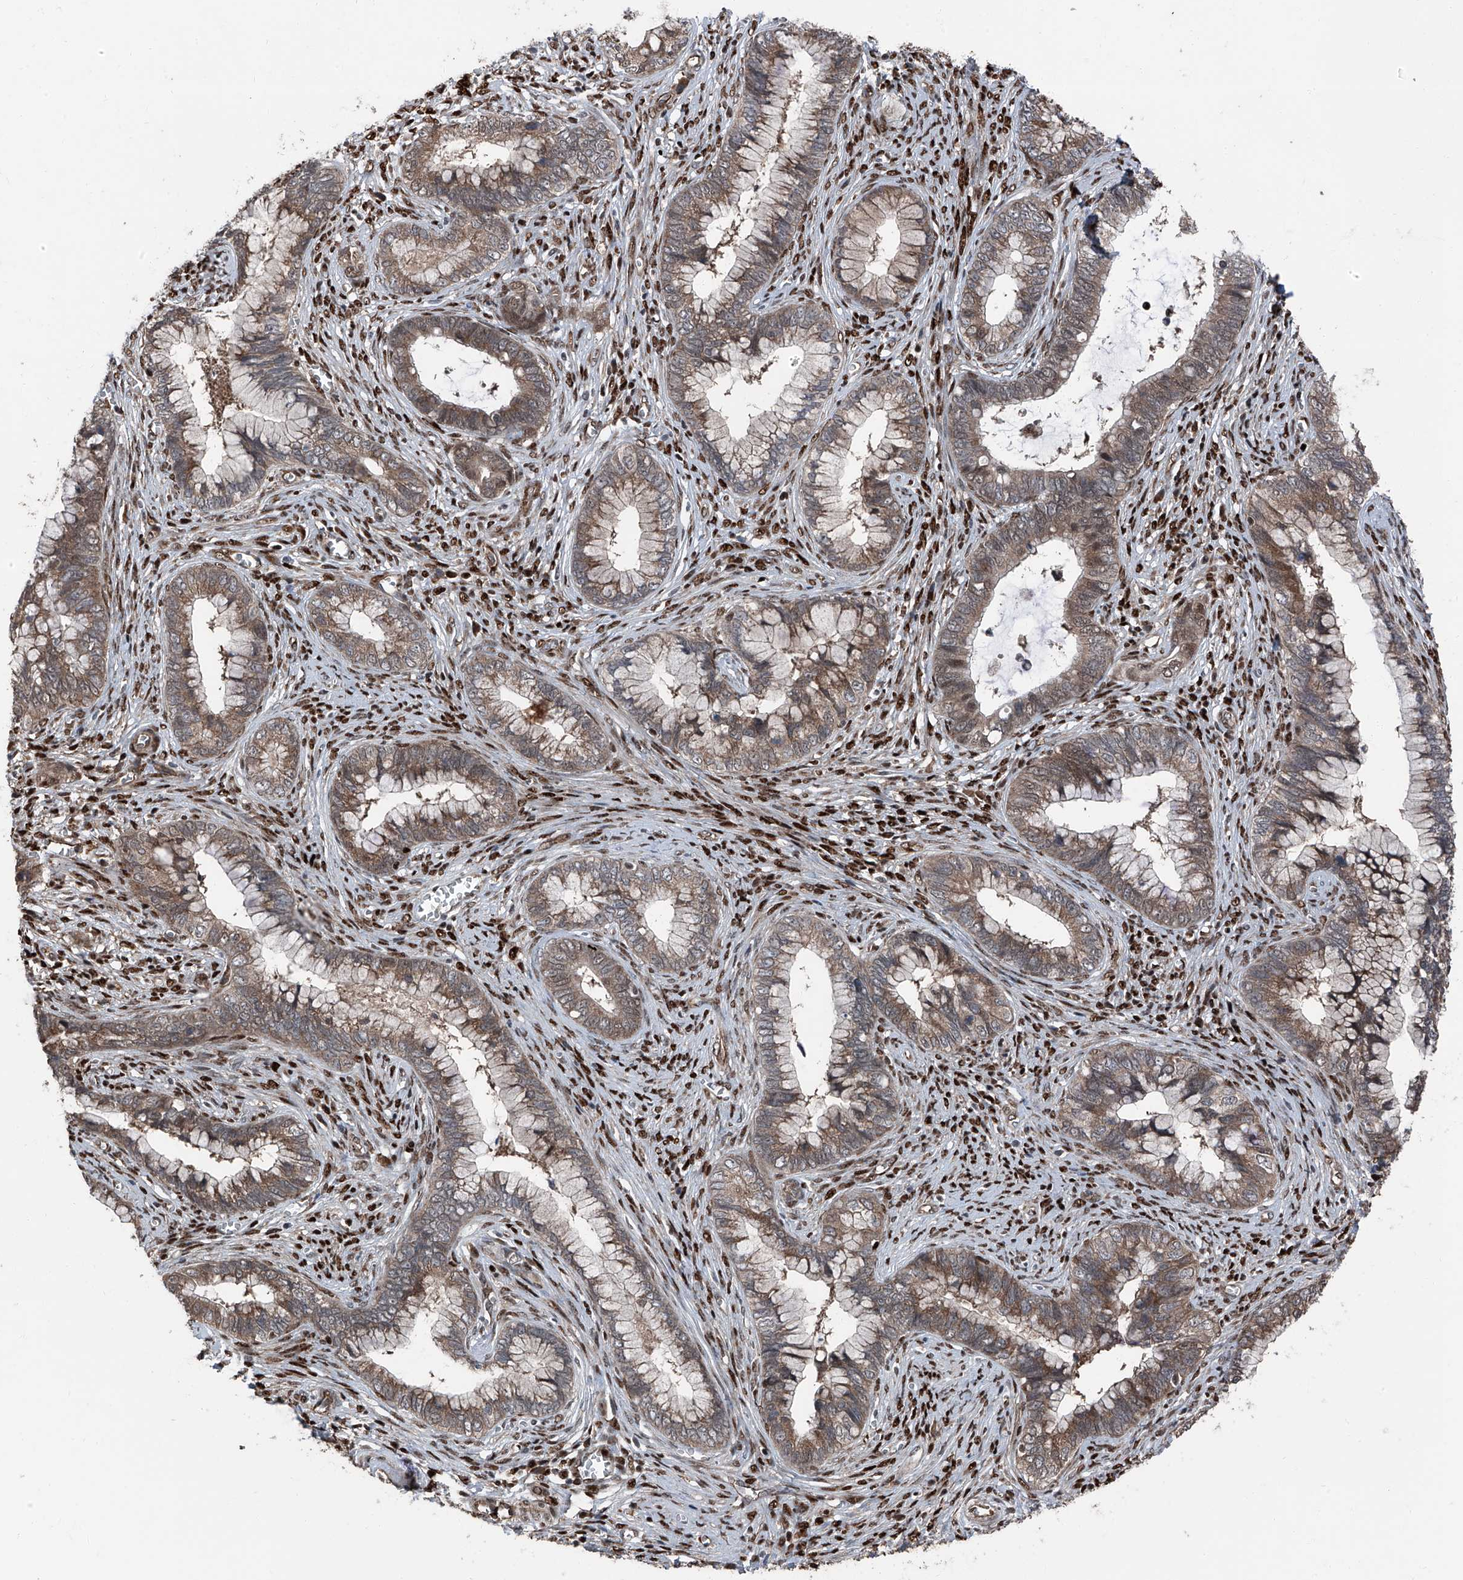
{"staining": {"intensity": "moderate", "quantity": ">75%", "location": "cytoplasmic/membranous,nuclear"}, "tissue": "cervical cancer", "cell_type": "Tumor cells", "image_type": "cancer", "snomed": [{"axis": "morphology", "description": "Adenocarcinoma, NOS"}, {"axis": "topography", "description": "Cervix"}], "caption": "Immunohistochemistry (IHC) micrograph of neoplastic tissue: adenocarcinoma (cervical) stained using immunohistochemistry reveals medium levels of moderate protein expression localized specifically in the cytoplasmic/membranous and nuclear of tumor cells, appearing as a cytoplasmic/membranous and nuclear brown color.", "gene": "FKBP5", "patient": {"sex": "female", "age": 44}}